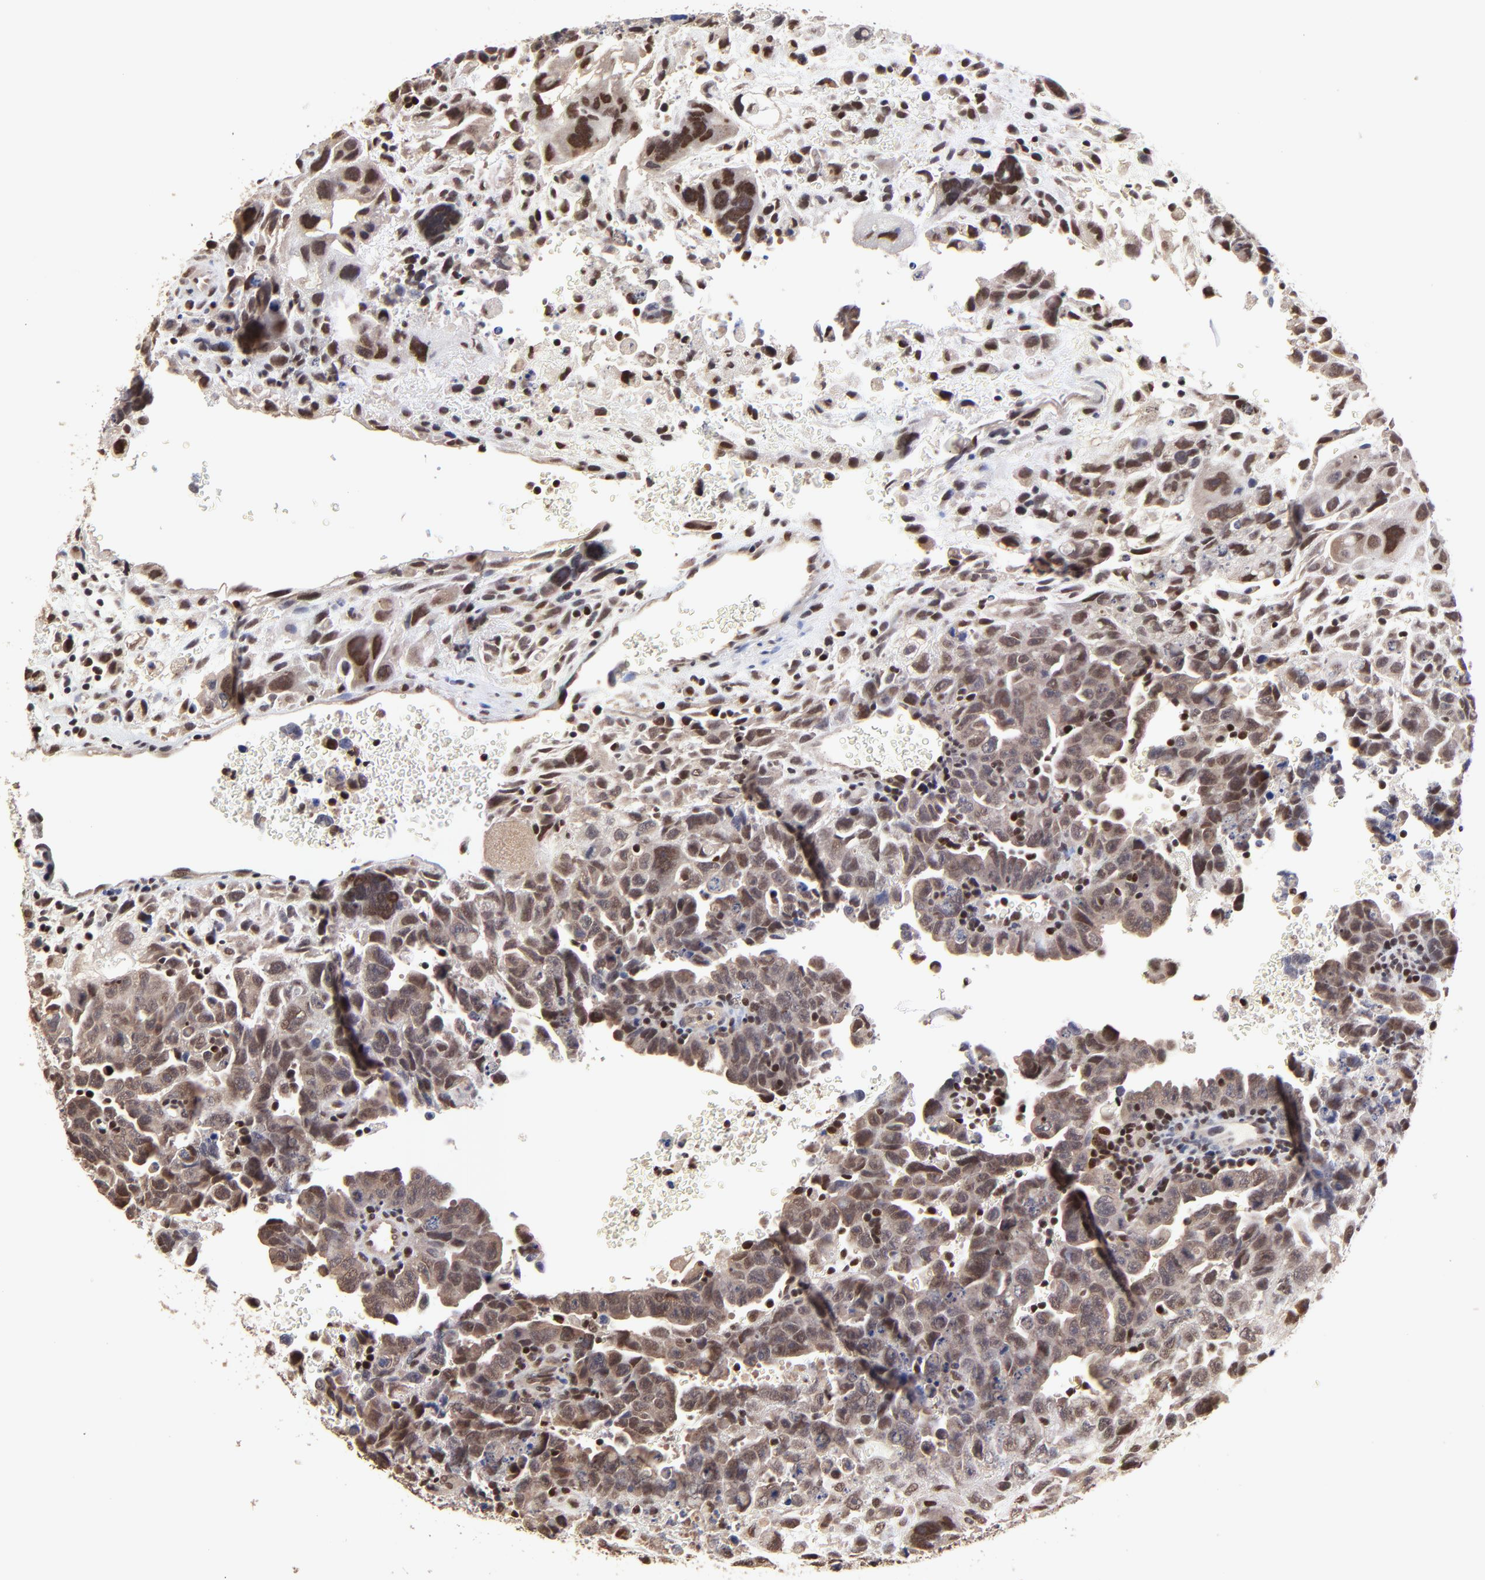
{"staining": {"intensity": "strong", "quantity": "<25%", "location": "nuclear"}, "tissue": "testis cancer", "cell_type": "Tumor cells", "image_type": "cancer", "snomed": [{"axis": "morphology", "description": "Carcinoma, Embryonal, NOS"}, {"axis": "topography", "description": "Testis"}], "caption": "High-power microscopy captured an immunohistochemistry (IHC) photomicrograph of embryonal carcinoma (testis), revealing strong nuclear expression in about <25% of tumor cells. The protein is stained brown, and the nuclei are stained in blue (DAB (3,3'-diaminobenzidine) IHC with brightfield microscopy, high magnification).", "gene": "DSN1", "patient": {"sex": "male", "age": 28}}